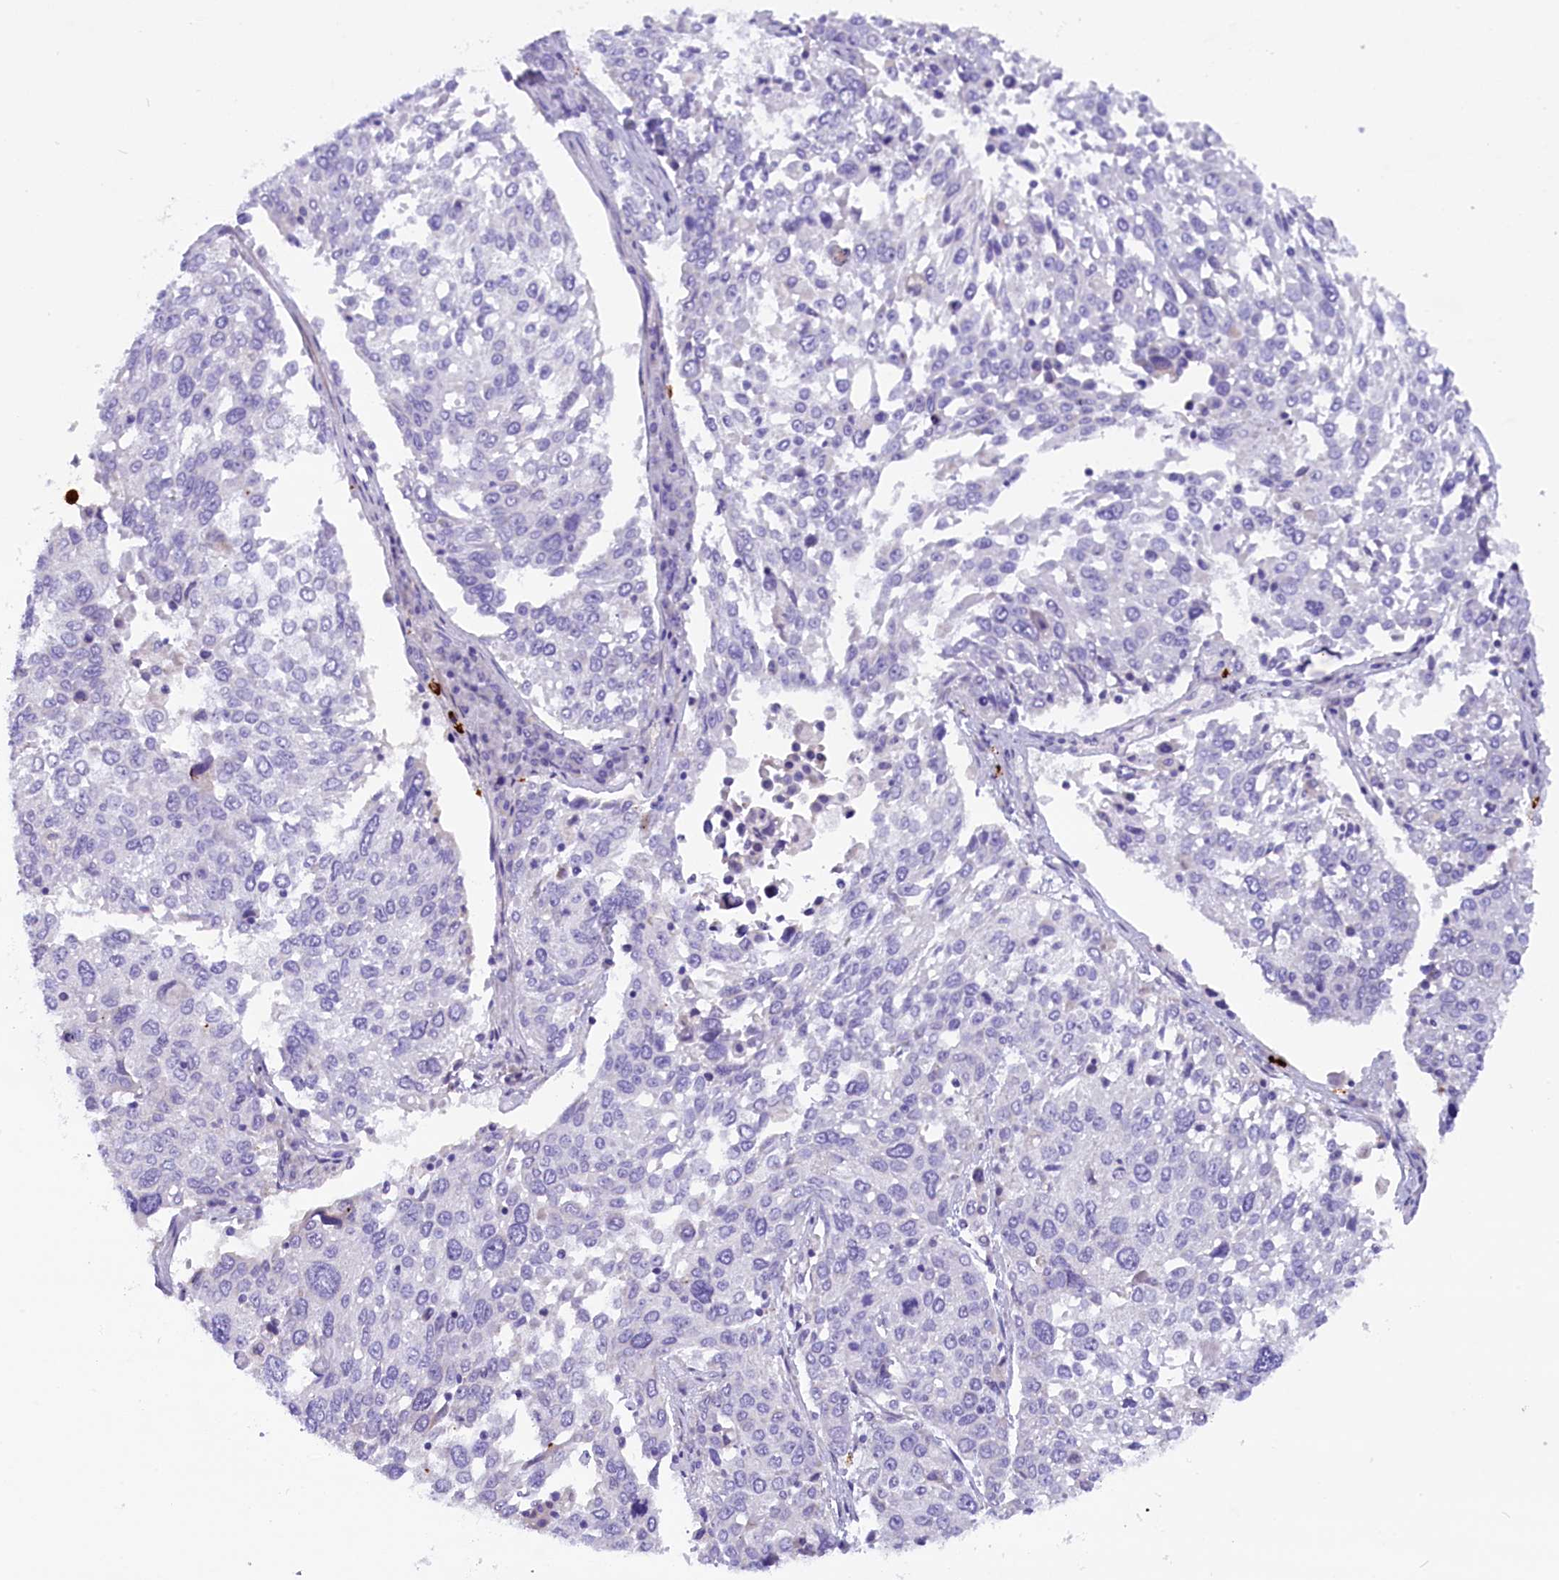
{"staining": {"intensity": "negative", "quantity": "none", "location": "none"}, "tissue": "lung cancer", "cell_type": "Tumor cells", "image_type": "cancer", "snomed": [{"axis": "morphology", "description": "Squamous cell carcinoma, NOS"}, {"axis": "topography", "description": "Lung"}], "caption": "Human squamous cell carcinoma (lung) stained for a protein using immunohistochemistry (IHC) demonstrates no staining in tumor cells.", "gene": "RTTN", "patient": {"sex": "male", "age": 65}}